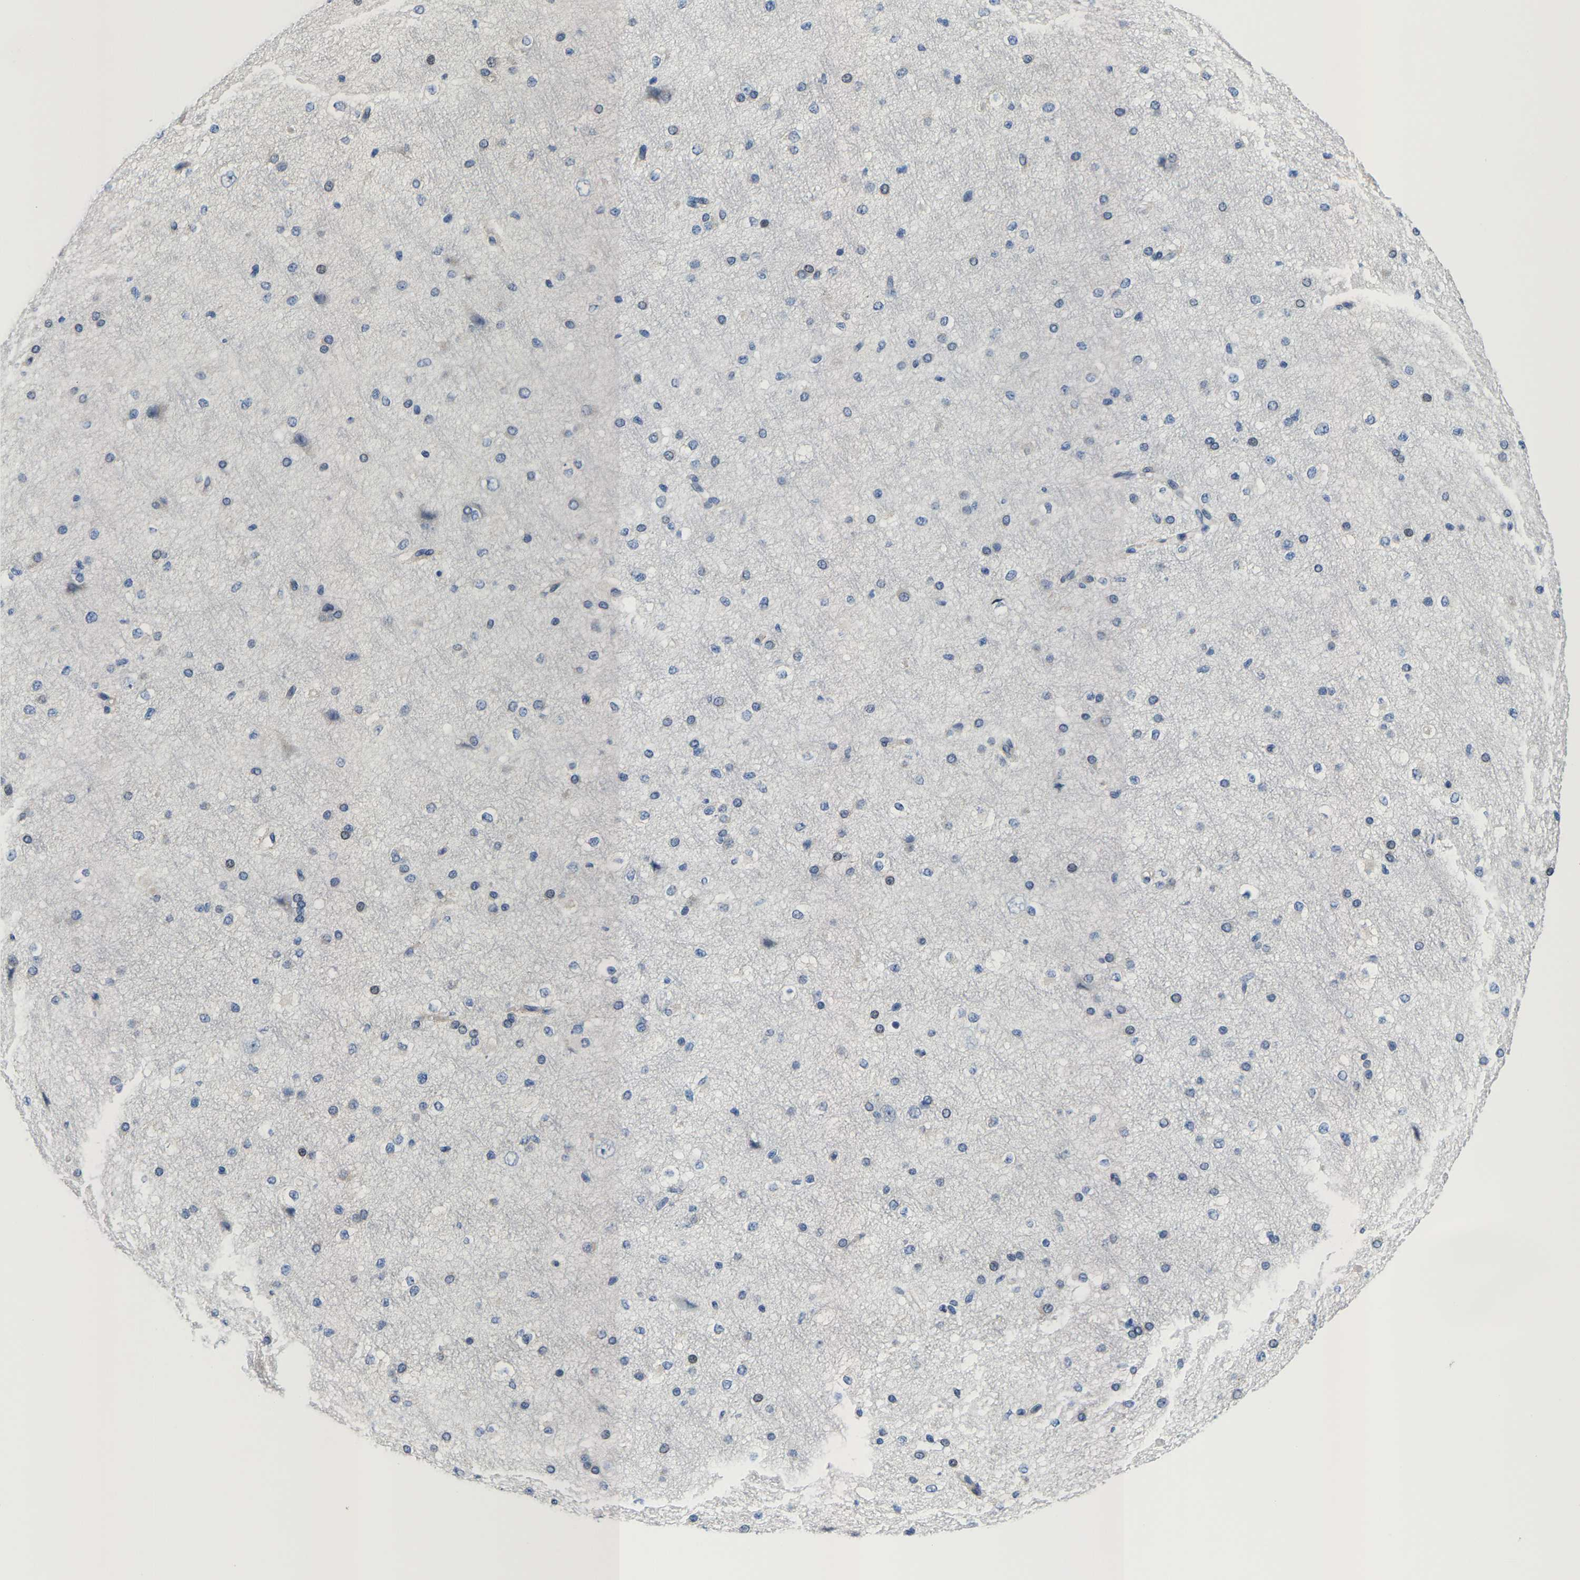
{"staining": {"intensity": "negative", "quantity": "none", "location": "none"}, "tissue": "cerebral cortex", "cell_type": "Endothelial cells", "image_type": "normal", "snomed": [{"axis": "morphology", "description": "Normal tissue, NOS"}, {"axis": "morphology", "description": "Developmental malformation"}, {"axis": "topography", "description": "Cerebral cortex"}], "caption": "Immunohistochemical staining of unremarkable cerebral cortex displays no significant expression in endothelial cells. (Immunohistochemistry (ihc), brightfield microscopy, high magnification).", "gene": "KLHL1", "patient": {"sex": "female", "age": 30}}